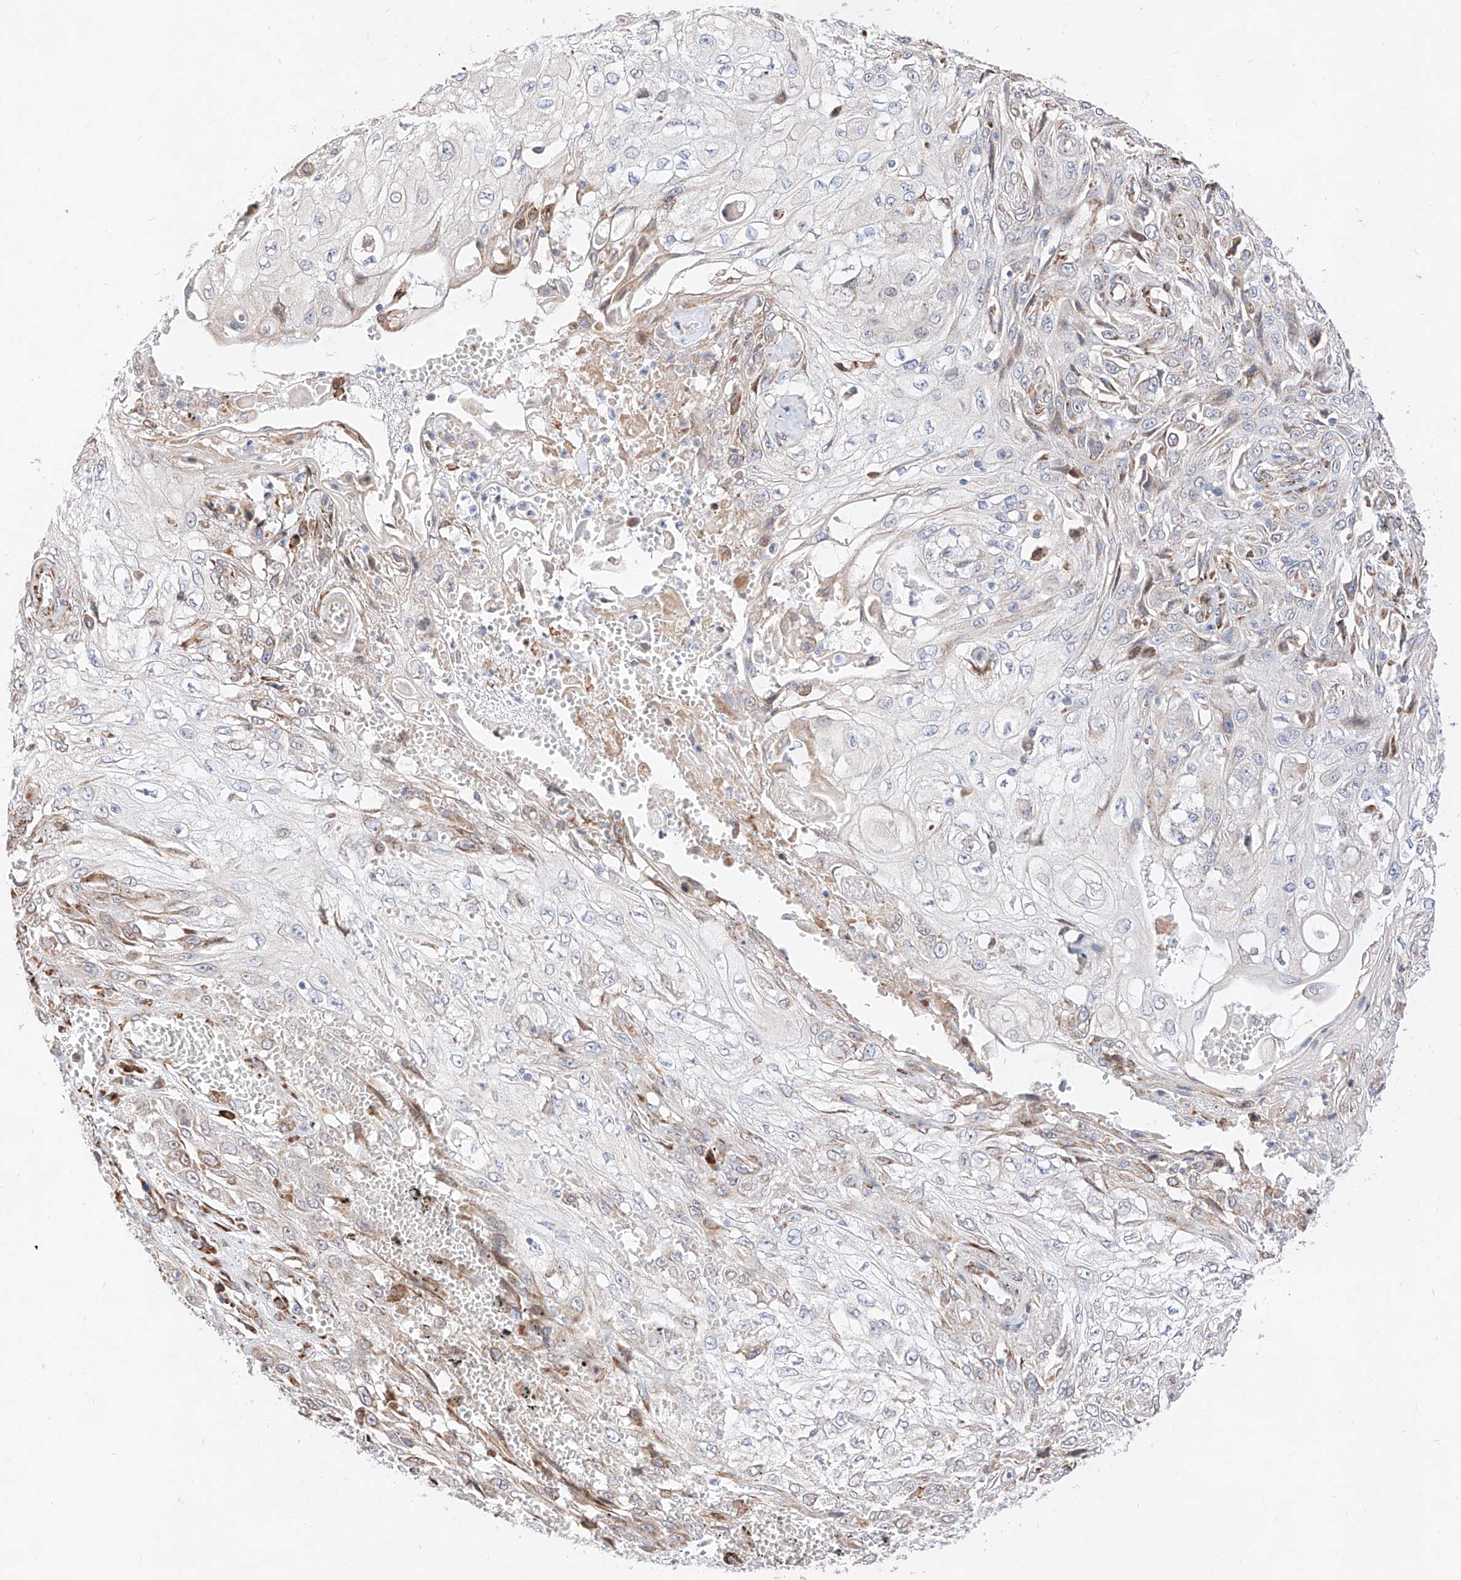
{"staining": {"intensity": "negative", "quantity": "none", "location": "none"}, "tissue": "skin cancer", "cell_type": "Tumor cells", "image_type": "cancer", "snomed": [{"axis": "morphology", "description": "Squamous cell carcinoma, NOS"}, {"axis": "morphology", "description": "Squamous cell carcinoma, metastatic, NOS"}, {"axis": "topography", "description": "Skin"}, {"axis": "topography", "description": "Lymph node"}], "caption": "The micrograph displays no staining of tumor cells in skin squamous cell carcinoma.", "gene": "ATP9B", "patient": {"sex": "male", "age": 75}}